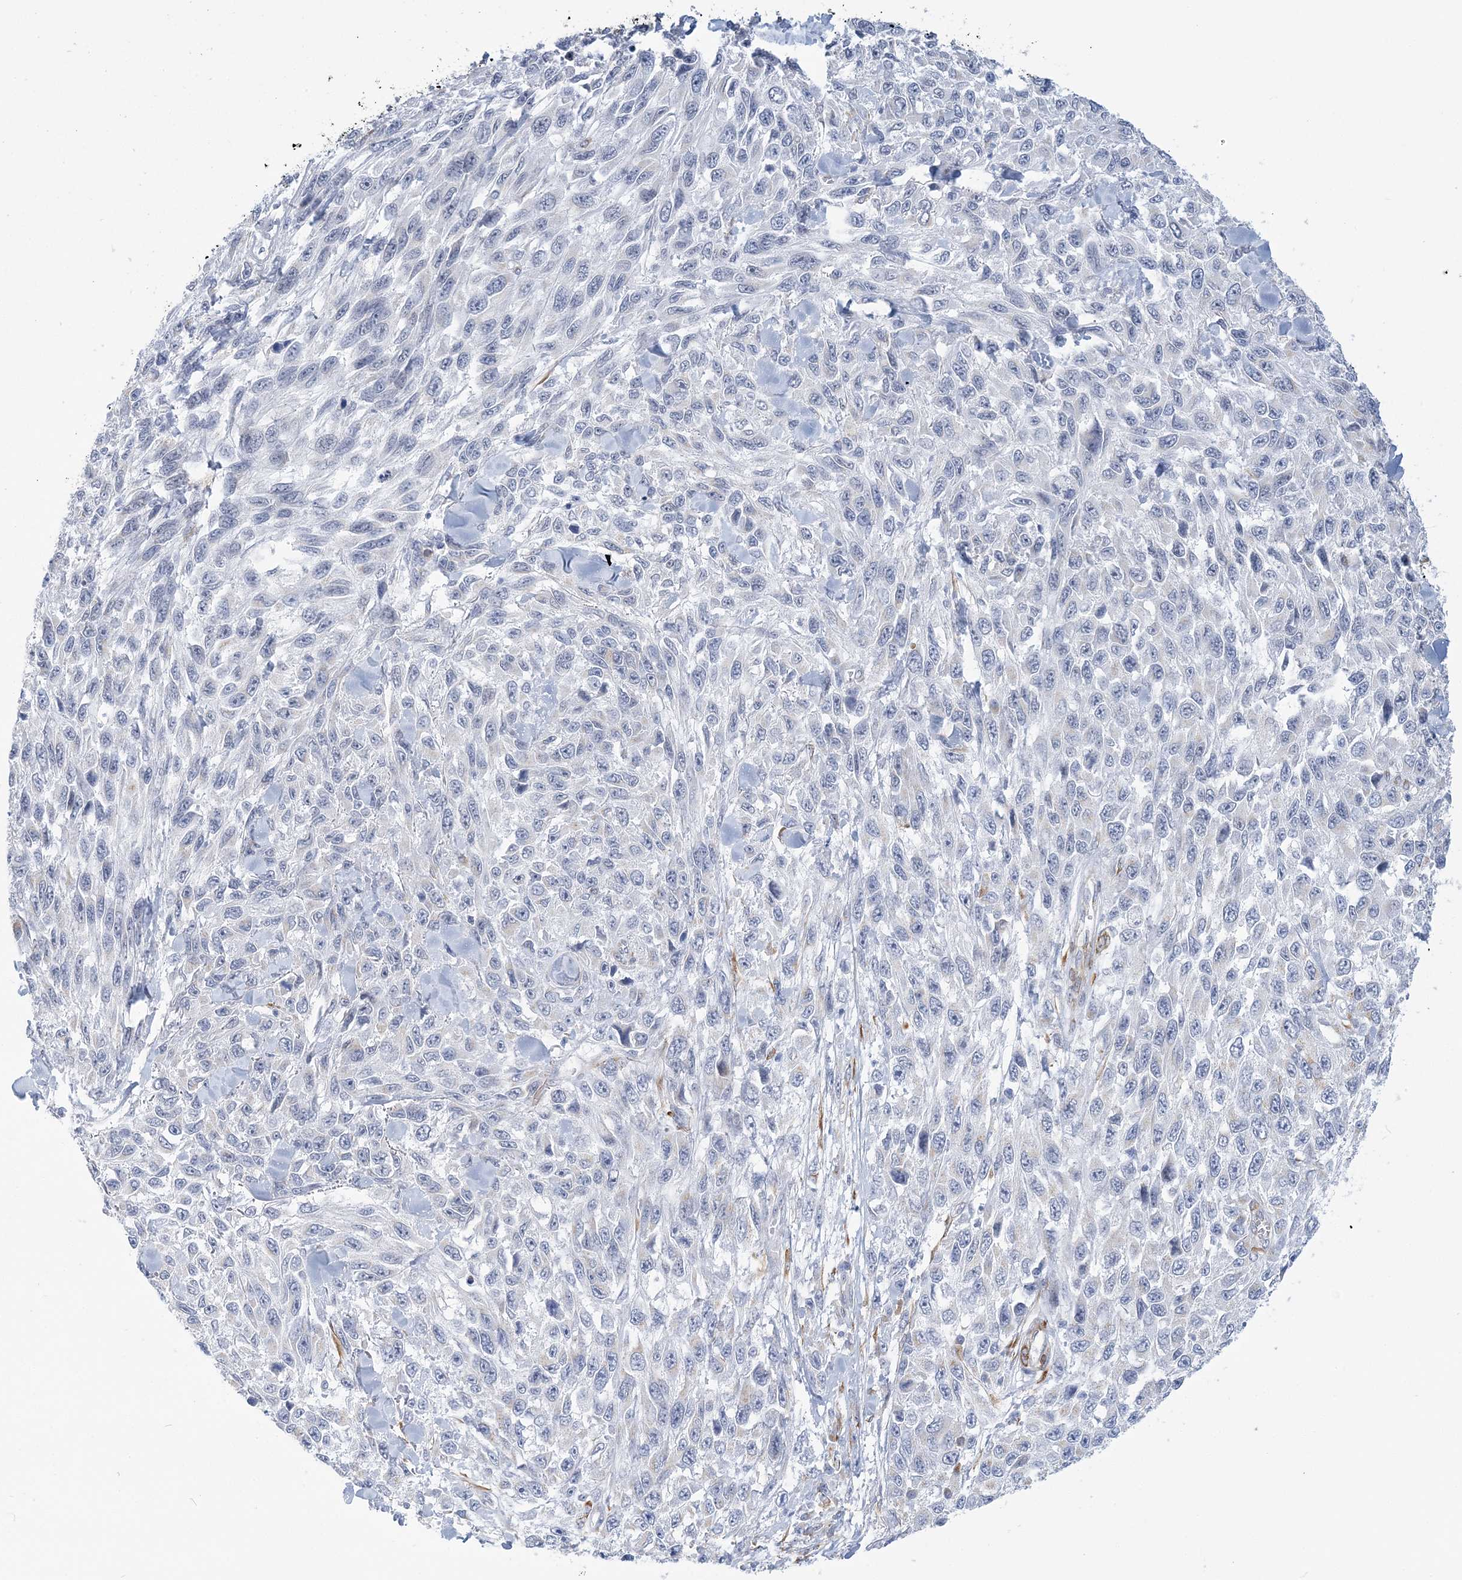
{"staining": {"intensity": "negative", "quantity": "none", "location": "none"}, "tissue": "melanoma", "cell_type": "Tumor cells", "image_type": "cancer", "snomed": [{"axis": "morphology", "description": "Malignant melanoma, NOS"}, {"axis": "topography", "description": "Skin"}], "caption": "High power microscopy photomicrograph of an IHC micrograph of melanoma, revealing no significant expression in tumor cells.", "gene": "PLEKHG4B", "patient": {"sex": "female", "age": 96}}